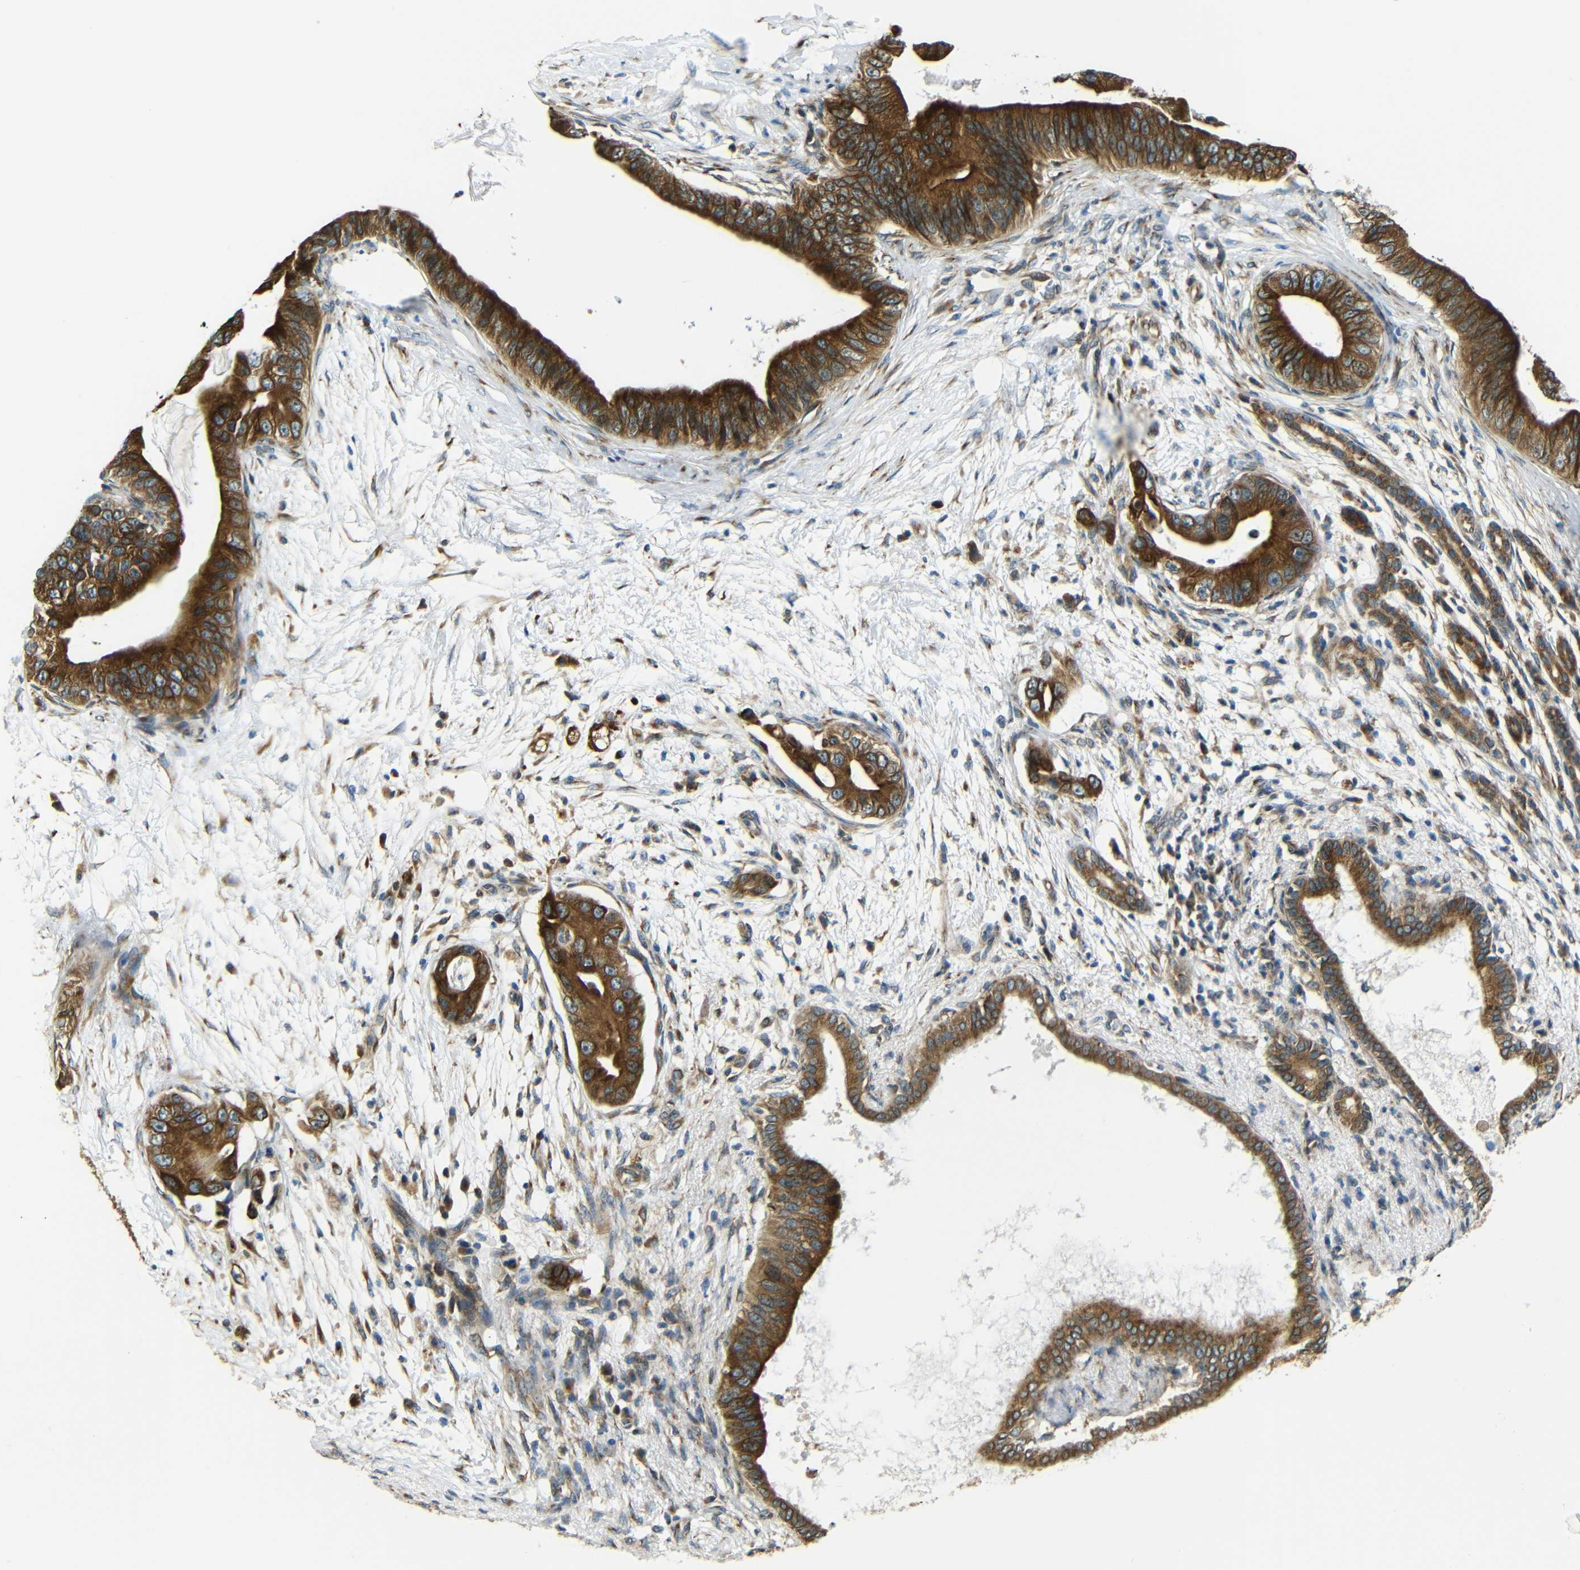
{"staining": {"intensity": "strong", "quantity": ">75%", "location": "cytoplasmic/membranous"}, "tissue": "pancreatic cancer", "cell_type": "Tumor cells", "image_type": "cancer", "snomed": [{"axis": "morphology", "description": "Adenocarcinoma, NOS"}, {"axis": "topography", "description": "Pancreas"}], "caption": "A high-resolution photomicrograph shows IHC staining of adenocarcinoma (pancreatic), which exhibits strong cytoplasmic/membranous expression in approximately >75% of tumor cells.", "gene": "VAPB", "patient": {"sex": "male", "age": 77}}